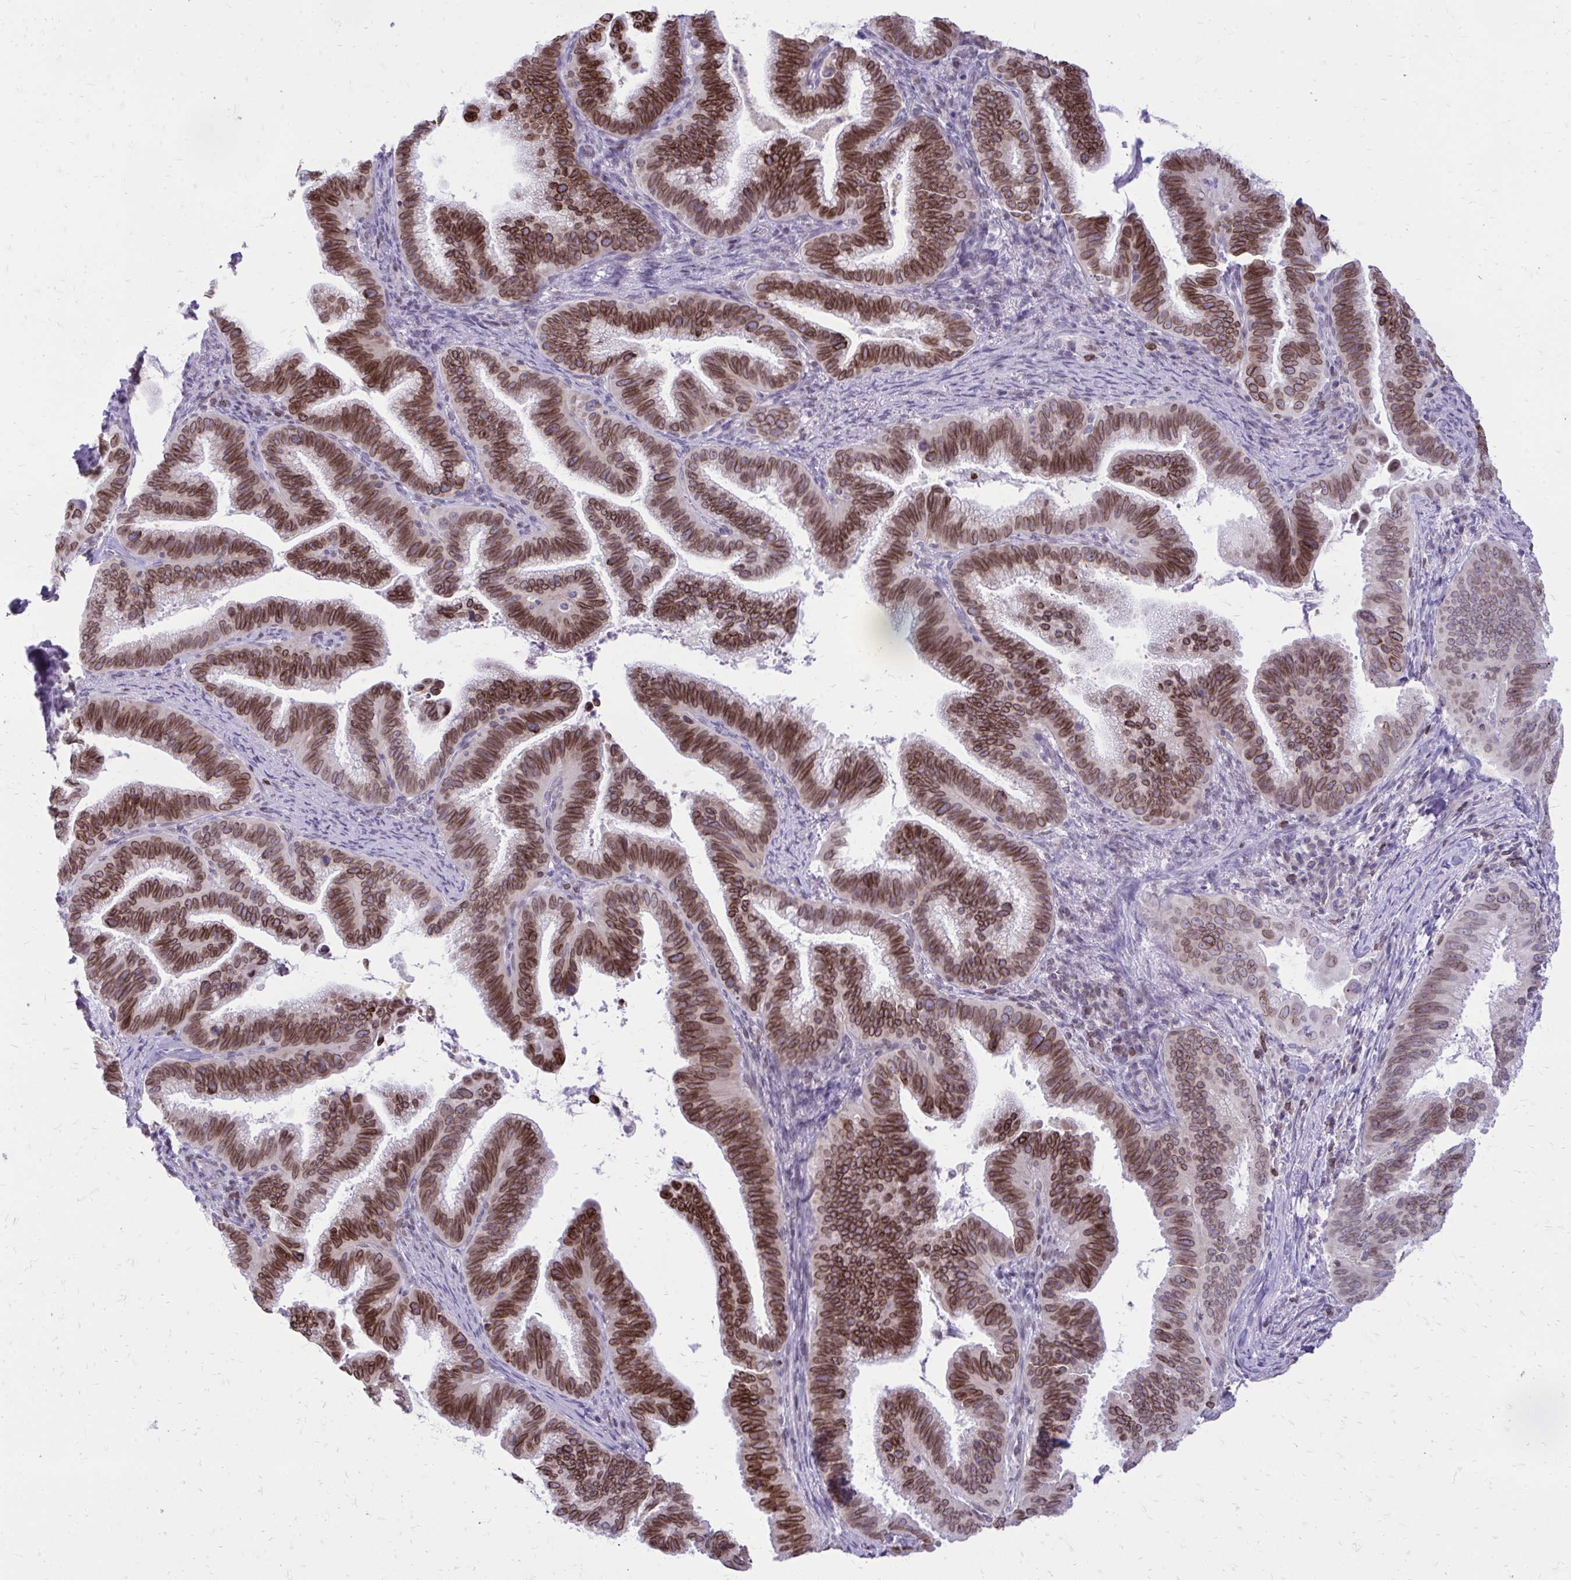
{"staining": {"intensity": "strong", "quantity": ">75%", "location": "cytoplasmic/membranous,nuclear"}, "tissue": "cervical cancer", "cell_type": "Tumor cells", "image_type": "cancer", "snomed": [{"axis": "morphology", "description": "Adenocarcinoma, NOS"}, {"axis": "topography", "description": "Cervix"}], "caption": "This image reveals immunohistochemistry staining of cervical adenocarcinoma, with high strong cytoplasmic/membranous and nuclear staining in approximately >75% of tumor cells.", "gene": "RPS6KA2", "patient": {"sex": "female", "age": 61}}